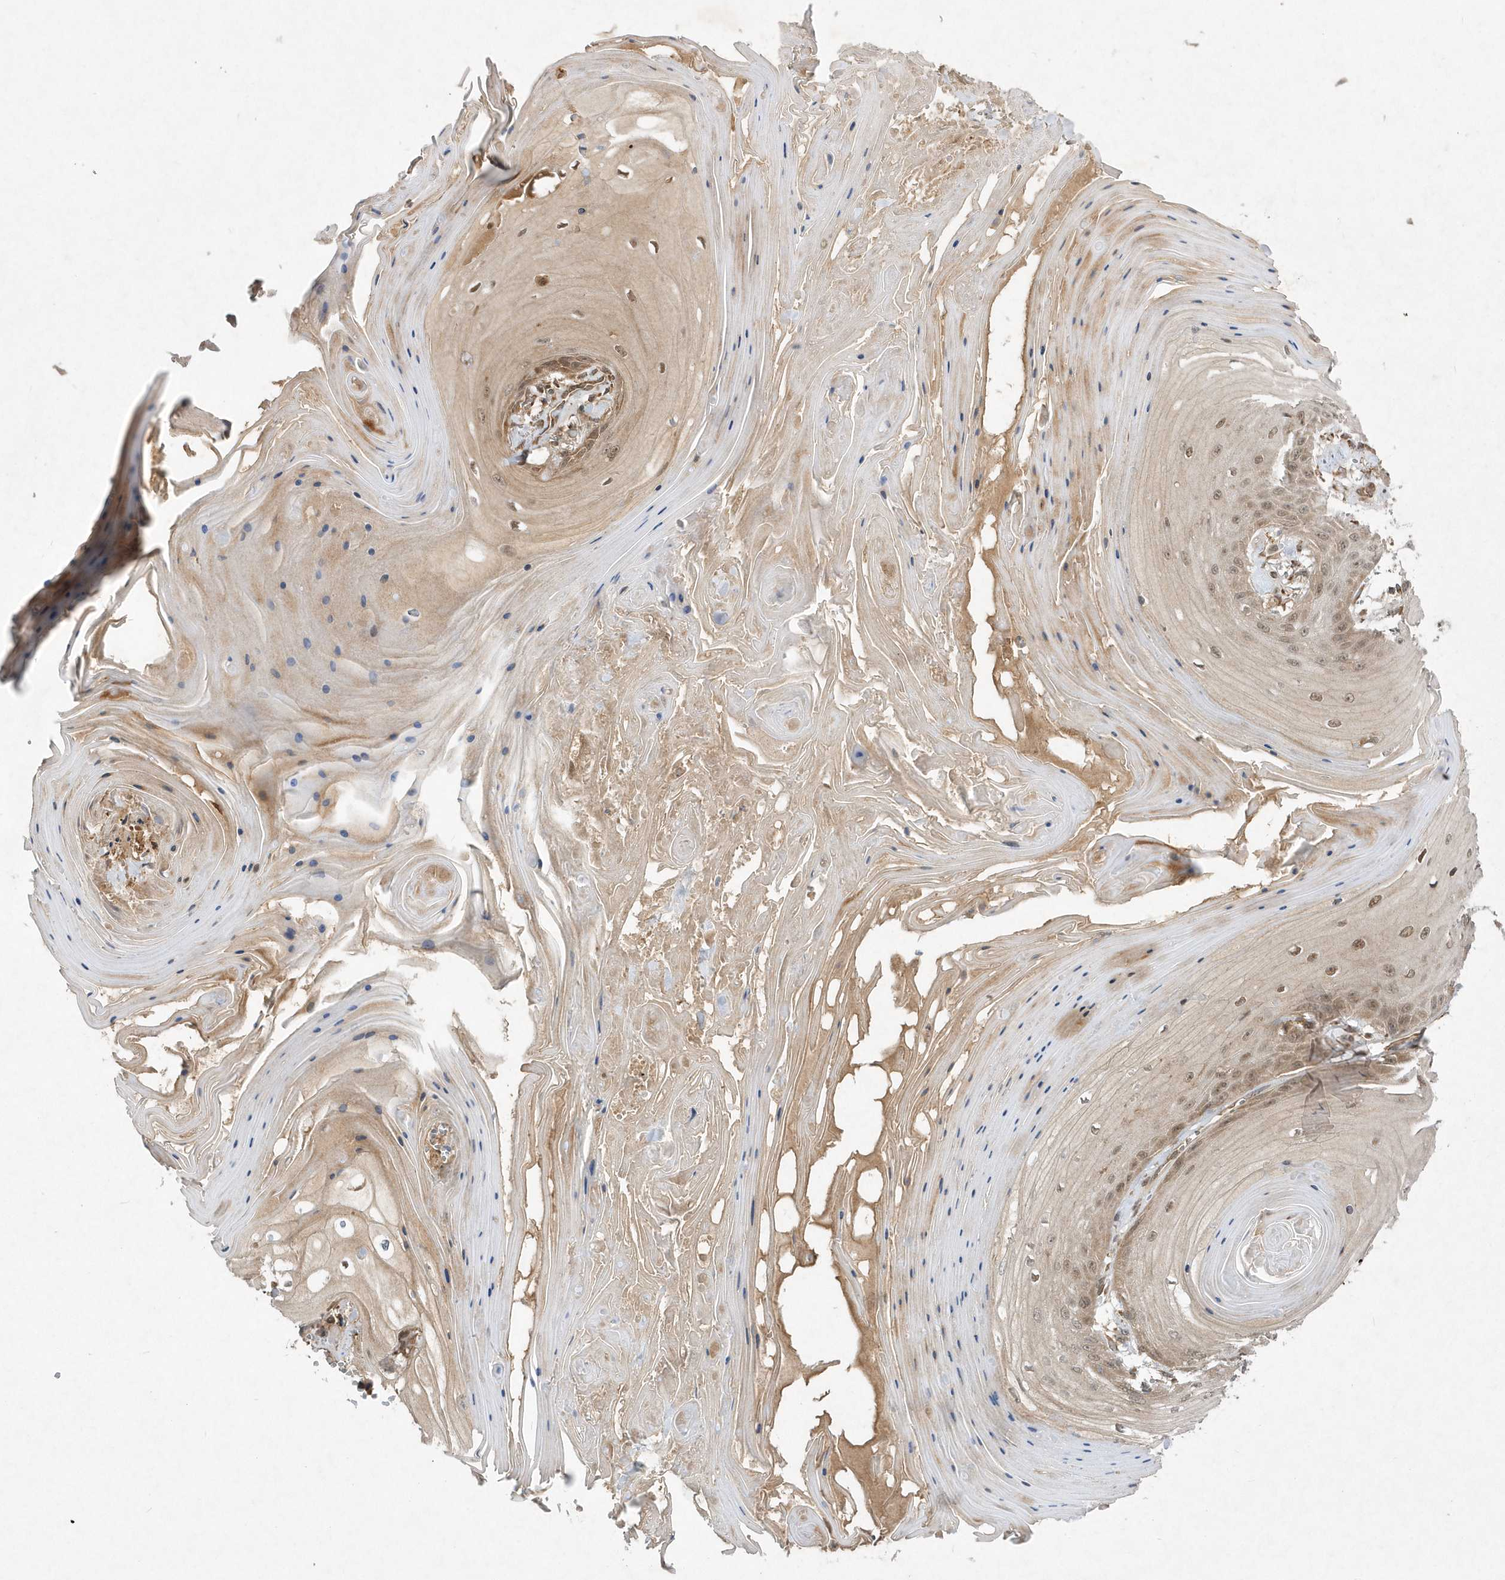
{"staining": {"intensity": "moderate", "quantity": ">75%", "location": "nuclear"}, "tissue": "skin cancer", "cell_type": "Tumor cells", "image_type": "cancer", "snomed": [{"axis": "morphology", "description": "Squamous cell carcinoma, NOS"}, {"axis": "topography", "description": "Skin"}], "caption": "Immunohistochemistry (IHC) (DAB (3,3'-diaminobenzidine)) staining of human skin cancer (squamous cell carcinoma) demonstrates moderate nuclear protein positivity in approximately >75% of tumor cells. The protein of interest is shown in brown color, while the nuclei are stained blue.", "gene": "GFM2", "patient": {"sex": "male", "age": 74}}